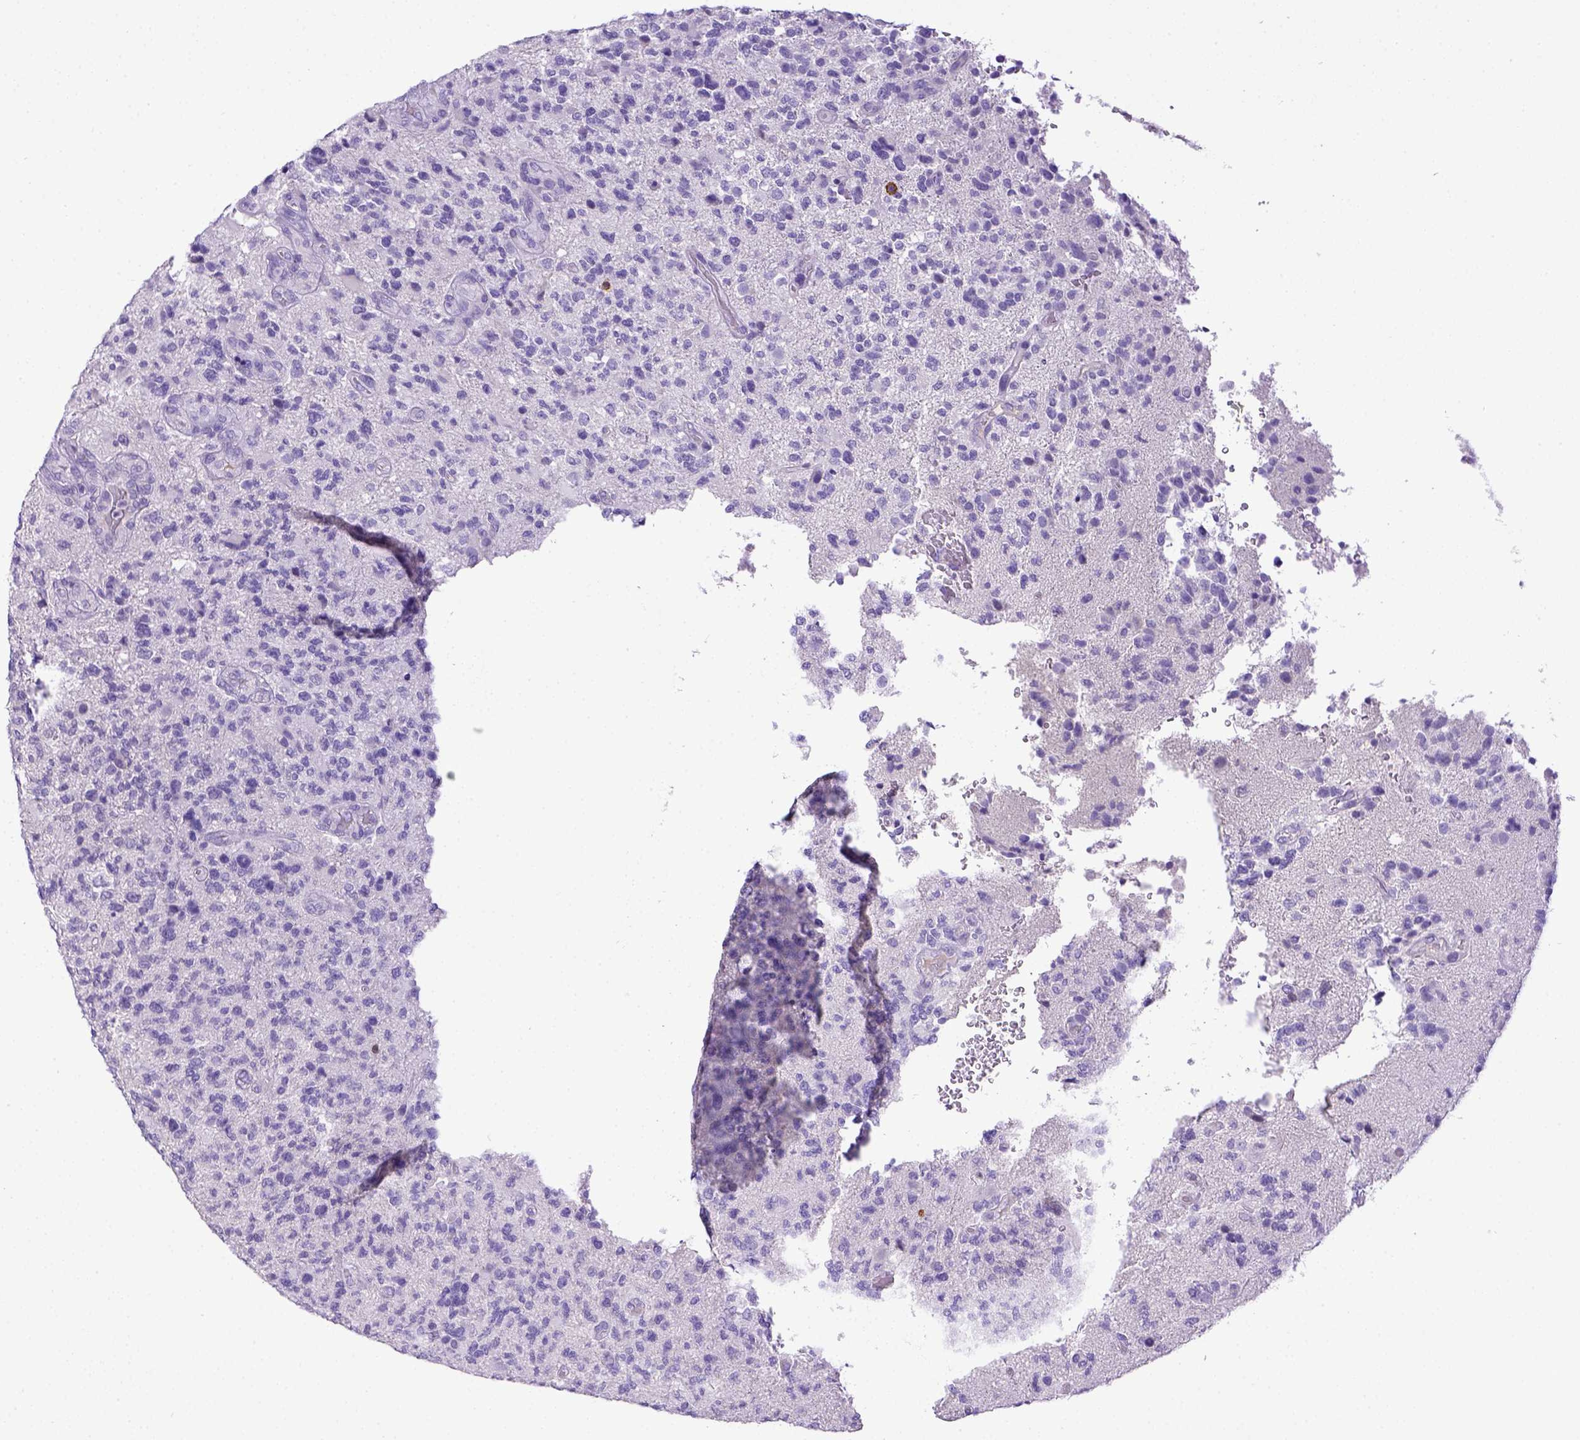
{"staining": {"intensity": "negative", "quantity": "none", "location": "none"}, "tissue": "glioma", "cell_type": "Tumor cells", "image_type": "cancer", "snomed": [{"axis": "morphology", "description": "Glioma, malignant, High grade"}, {"axis": "topography", "description": "Brain"}], "caption": "High power microscopy image of an immunohistochemistry (IHC) micrograph of malignant high-grade glioma, revealing no significant staining in tumor cells.", "gene": "CD3E", "patient": {"sex": "female", "age": 71}}